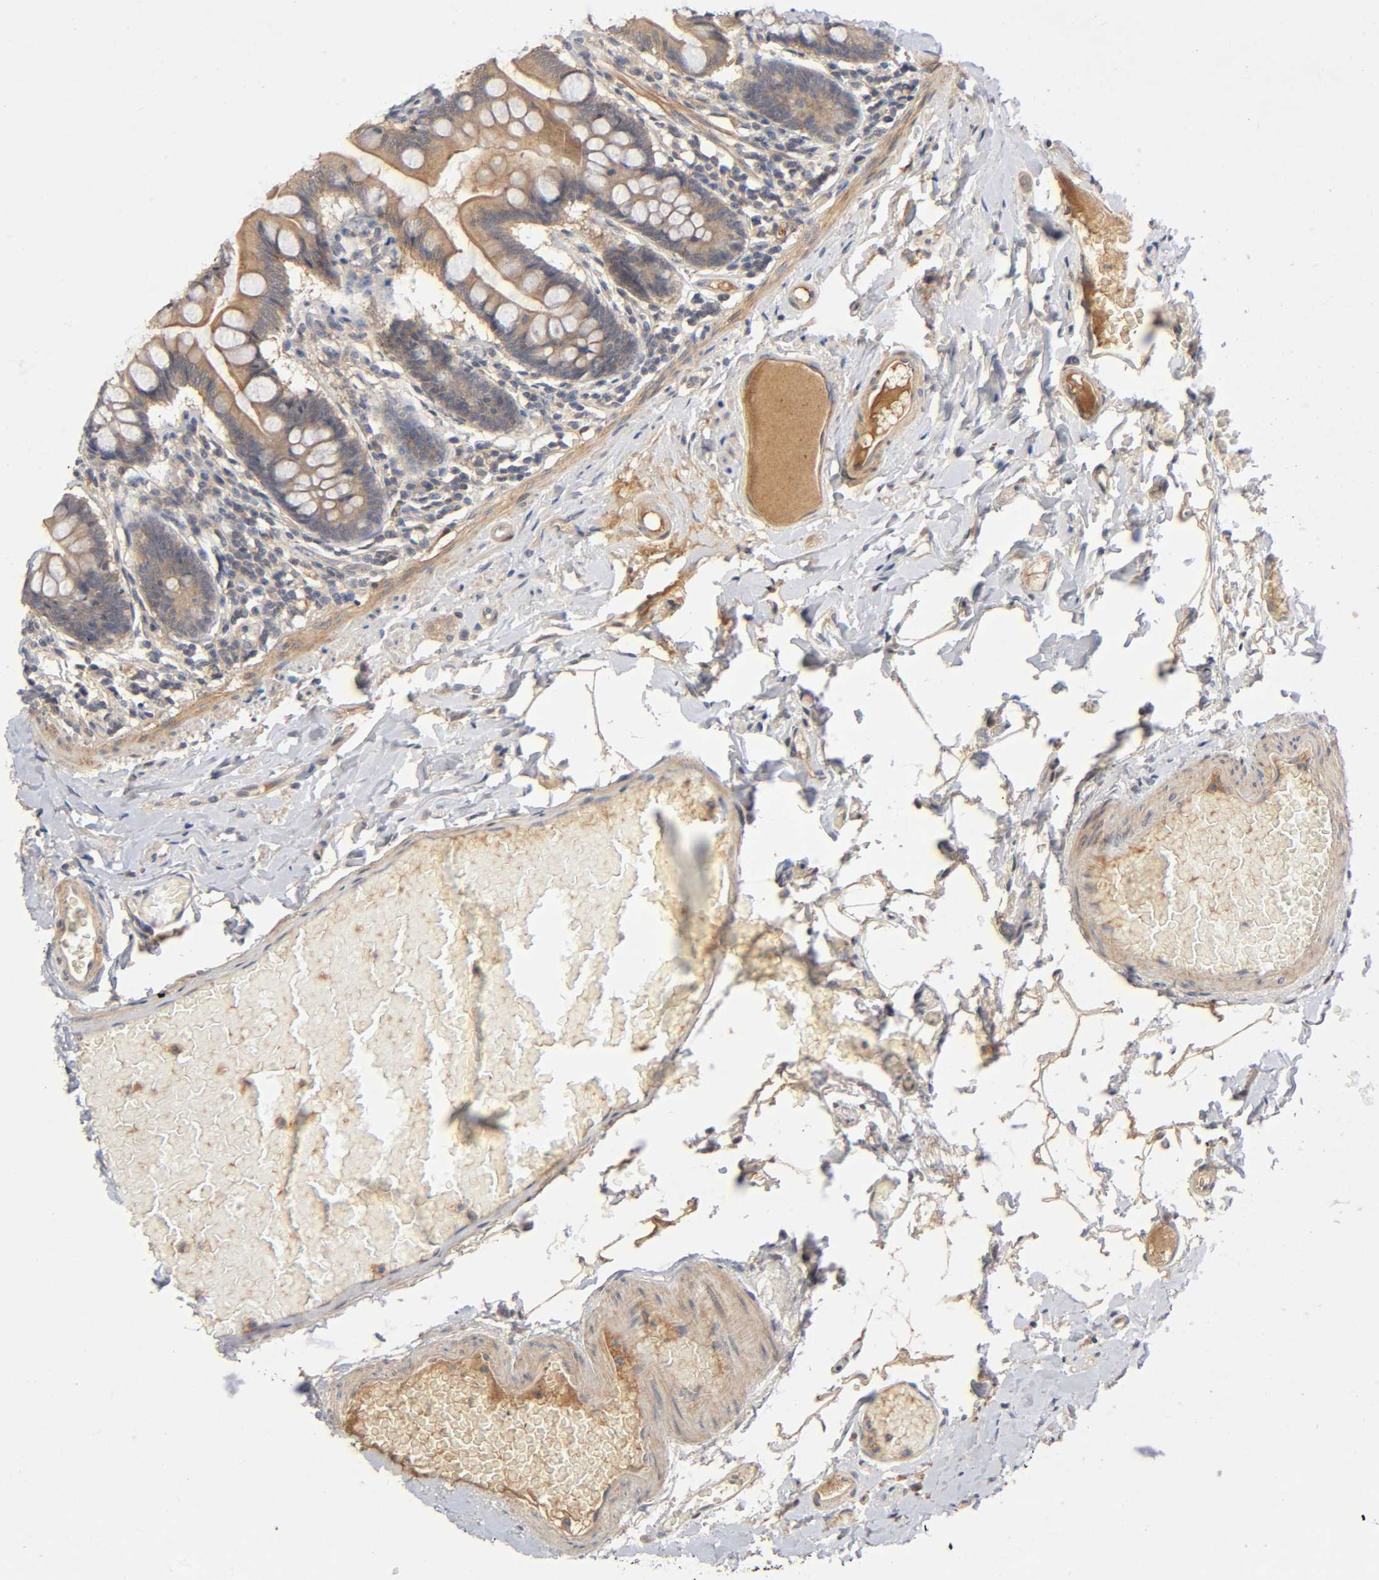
{"staining": {"intensity": "moderate", "quantity": ">75%", "location": "cytoplasmic/membranous"}, "tissue": "small intestine", "cell_type": "Glandular cells", "image_type": "normal", "snomed": [{"axis": "morphology", "description": "Normal tissue, NOS"}, {"axis": "topography", "description": "Small intestine"}], "caption": "A brown stain labels moderate cytoplasmic/membranous staining of a protein in glandular cells of benign small intestine.", "gene": "CPB2", "patient": {"sex": "male", "age": 41}}